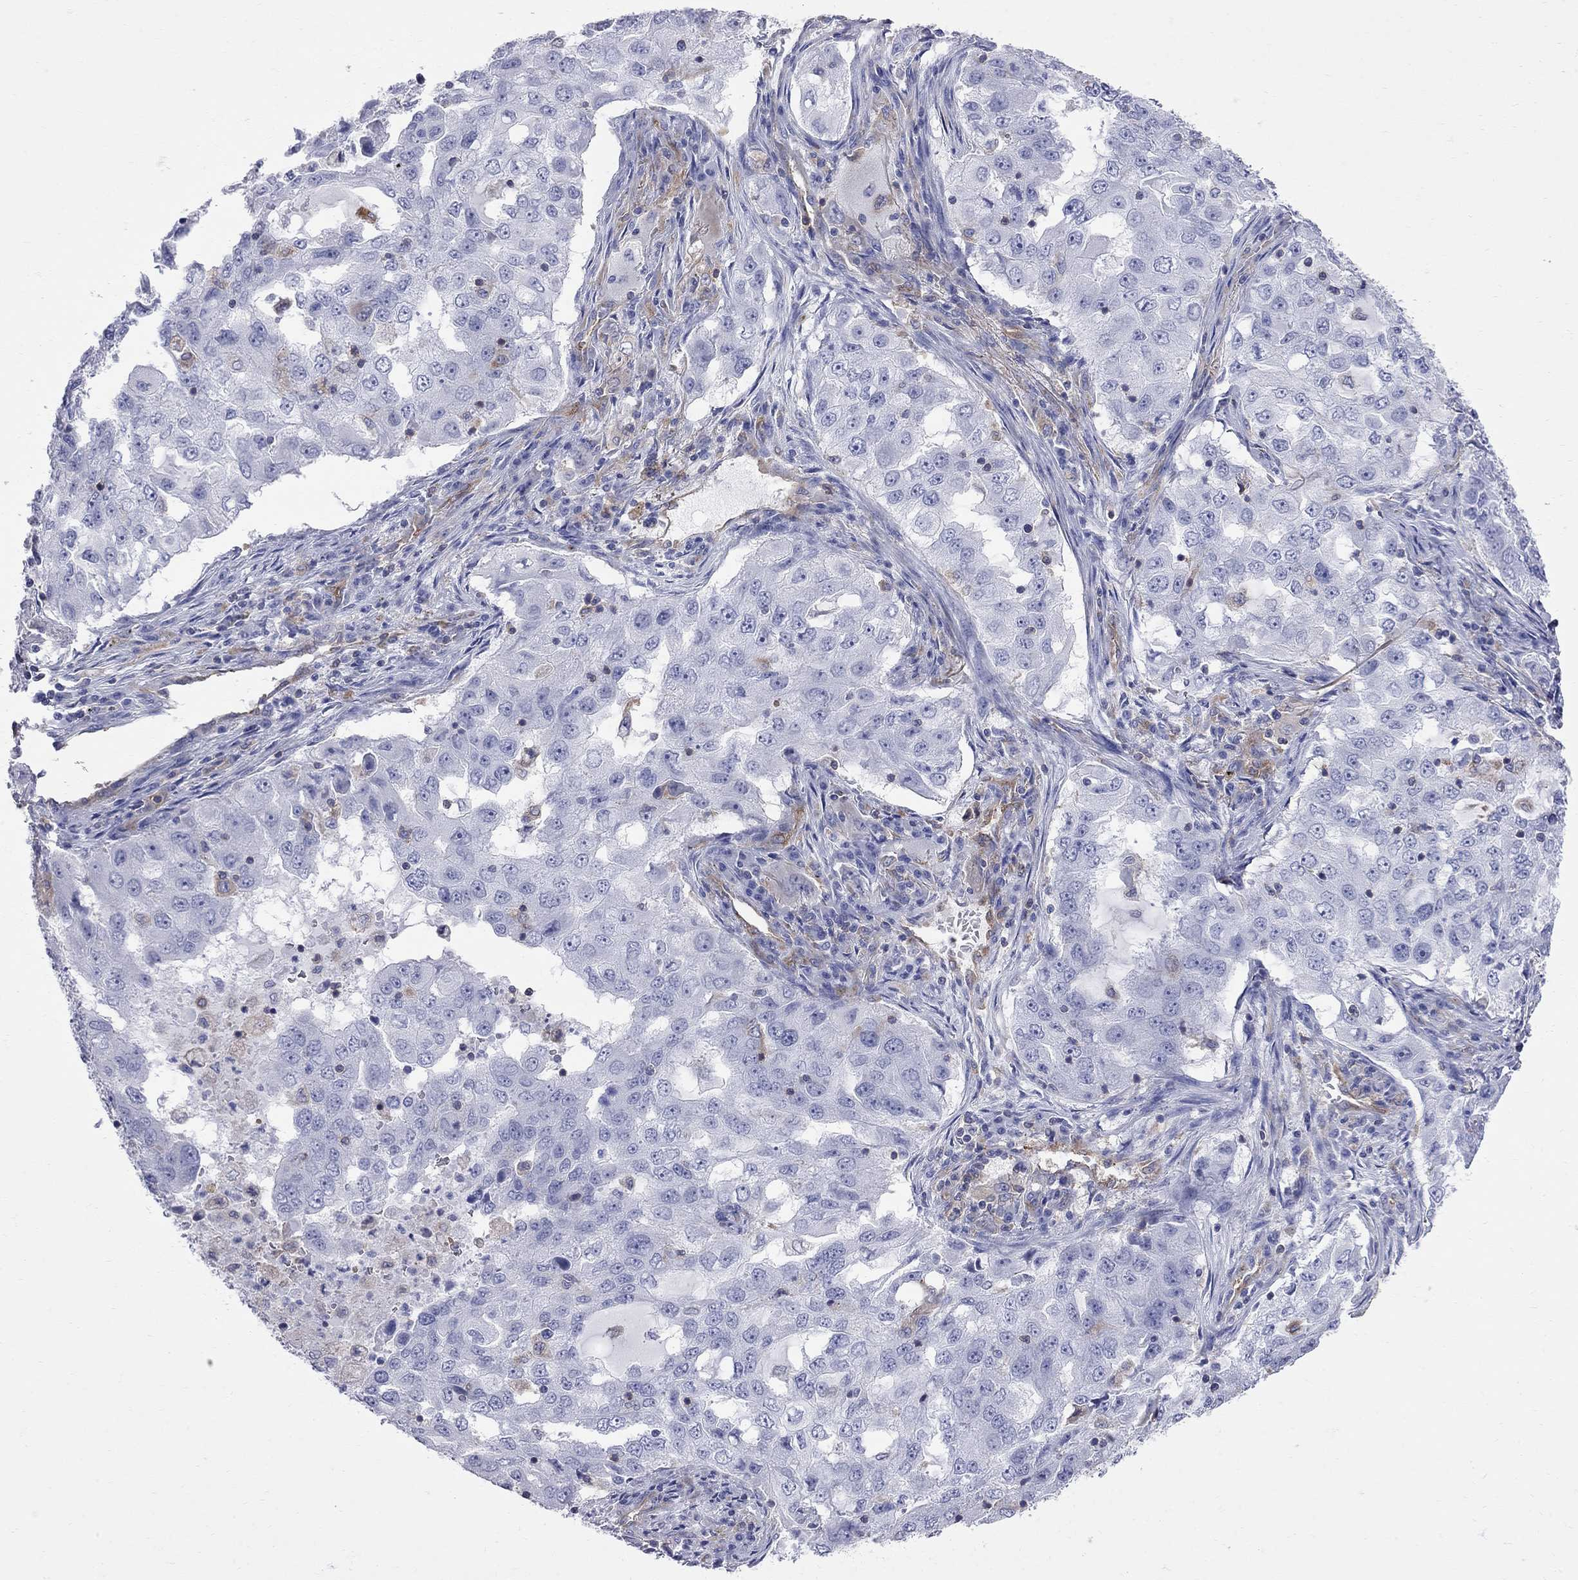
{"staining": {"intensity": "negative", "quantity": "none", "location": "none"}, "tissue": "lung cancer", "cell_type": "Tumor cells", "image_type": "cancer", "snomed": [{"axis": "morphology", "description": "Adenocarcinoma, NOS"}, {"axis": "topography", "description": "Lung"}], "caption": "The immunohistochemistry (IHC) image has no significant positivity in tumor cells of lung cancer (adenocarcinoma) tissue.", "gene": "ABI3", "patient": {"sex": "female", "age": 61}}